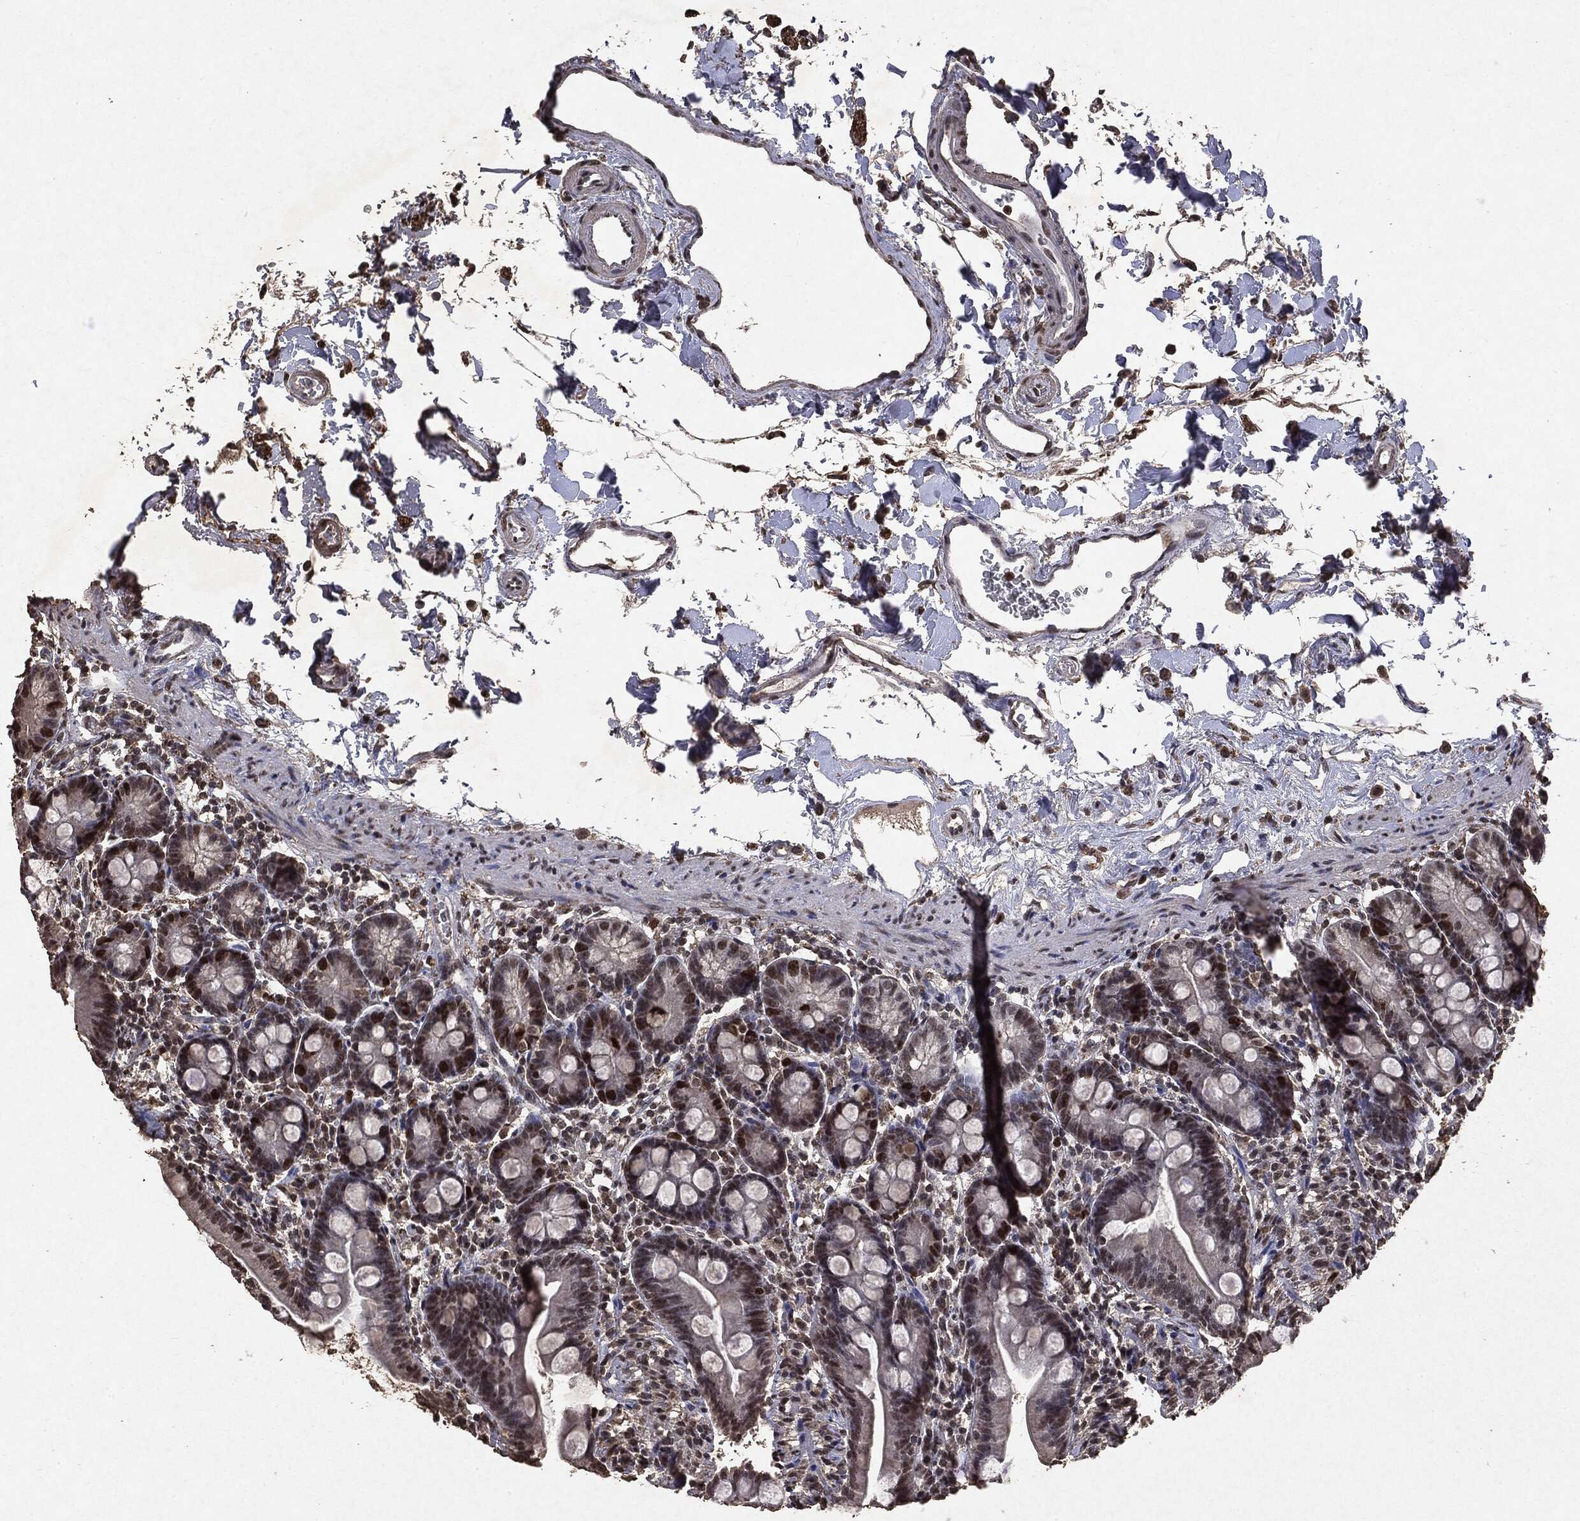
{"staining": {"intensity": "strong", "quantity": "<25%", "location": "nuclear"}, "tissue": "small intestine", "cell_type": "Glandular cells", "image_type": "normal", "snomed": [{"axis": "morphology", "description": "Normal tissue, NOS"}, {"axis": "topography", "description": "Small intestine"}], "caption": "Immunohistochemical staining of unremarkable human small intestine shows strong nuclear protein positivity in approximately <25% of glandular cells.", "gene": "RAD18", "patient": {"sex": "female", "age": 44}}